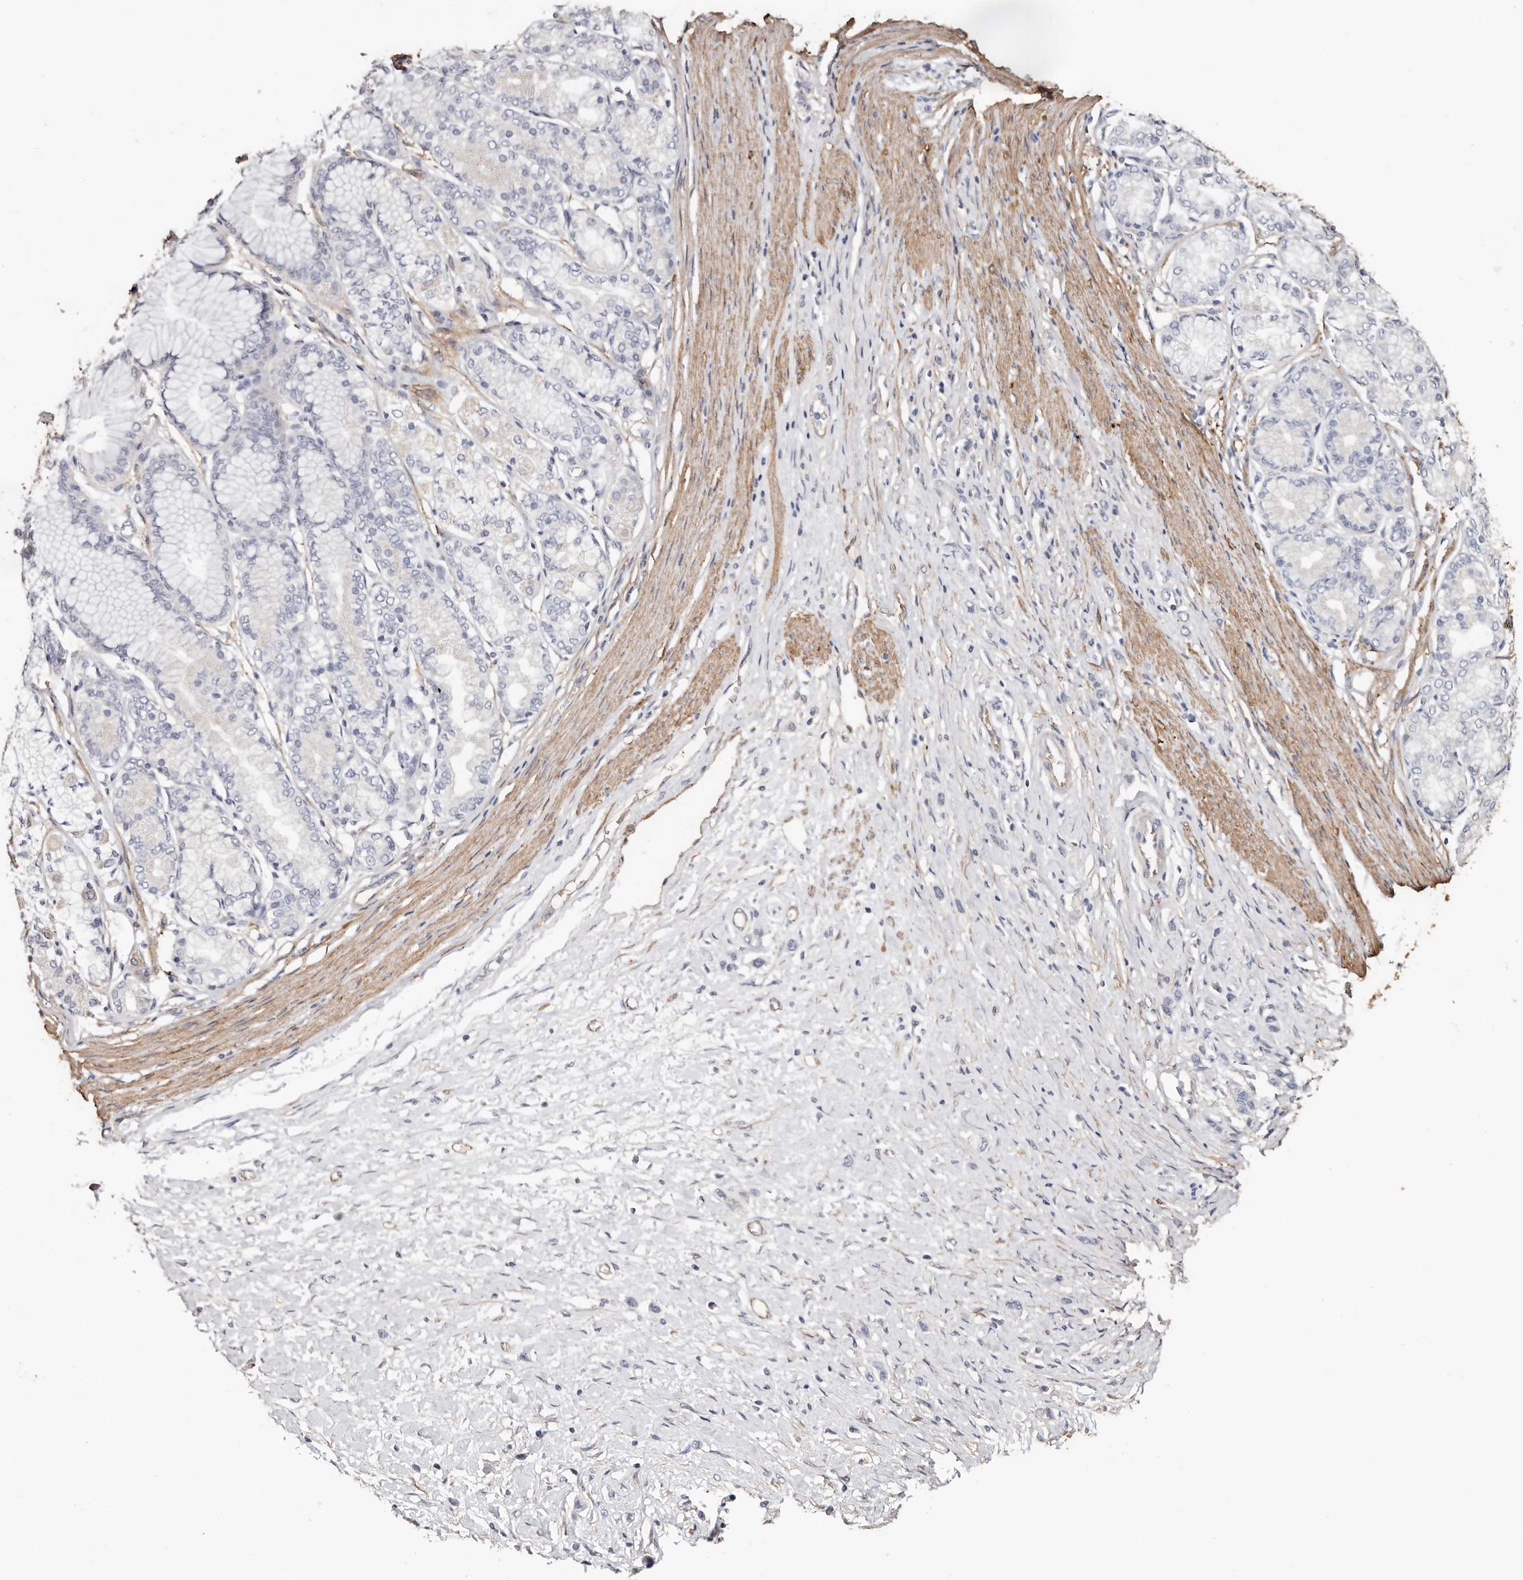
{"staining": {"intensity": "negative", "quantity": "none", "location": "none"}, "tissue": "stomach cancer", "cell_type": "Tumor cells", "image_type": "cancer", "snomed": [{"axis": "morphology", "description": "Adenocarcinoma, NOS"}, {"axis": "topography", "description": "Stomach"}], "caption": "This photomicrograph is of stomach adenocarcinoma stained with IHC to label a protein in brown with the nuclei are counter-stained blue. There is no positivity in tumor cells.", "gene": "TGM2", "patient": {"sex": "female", "age": 65}}